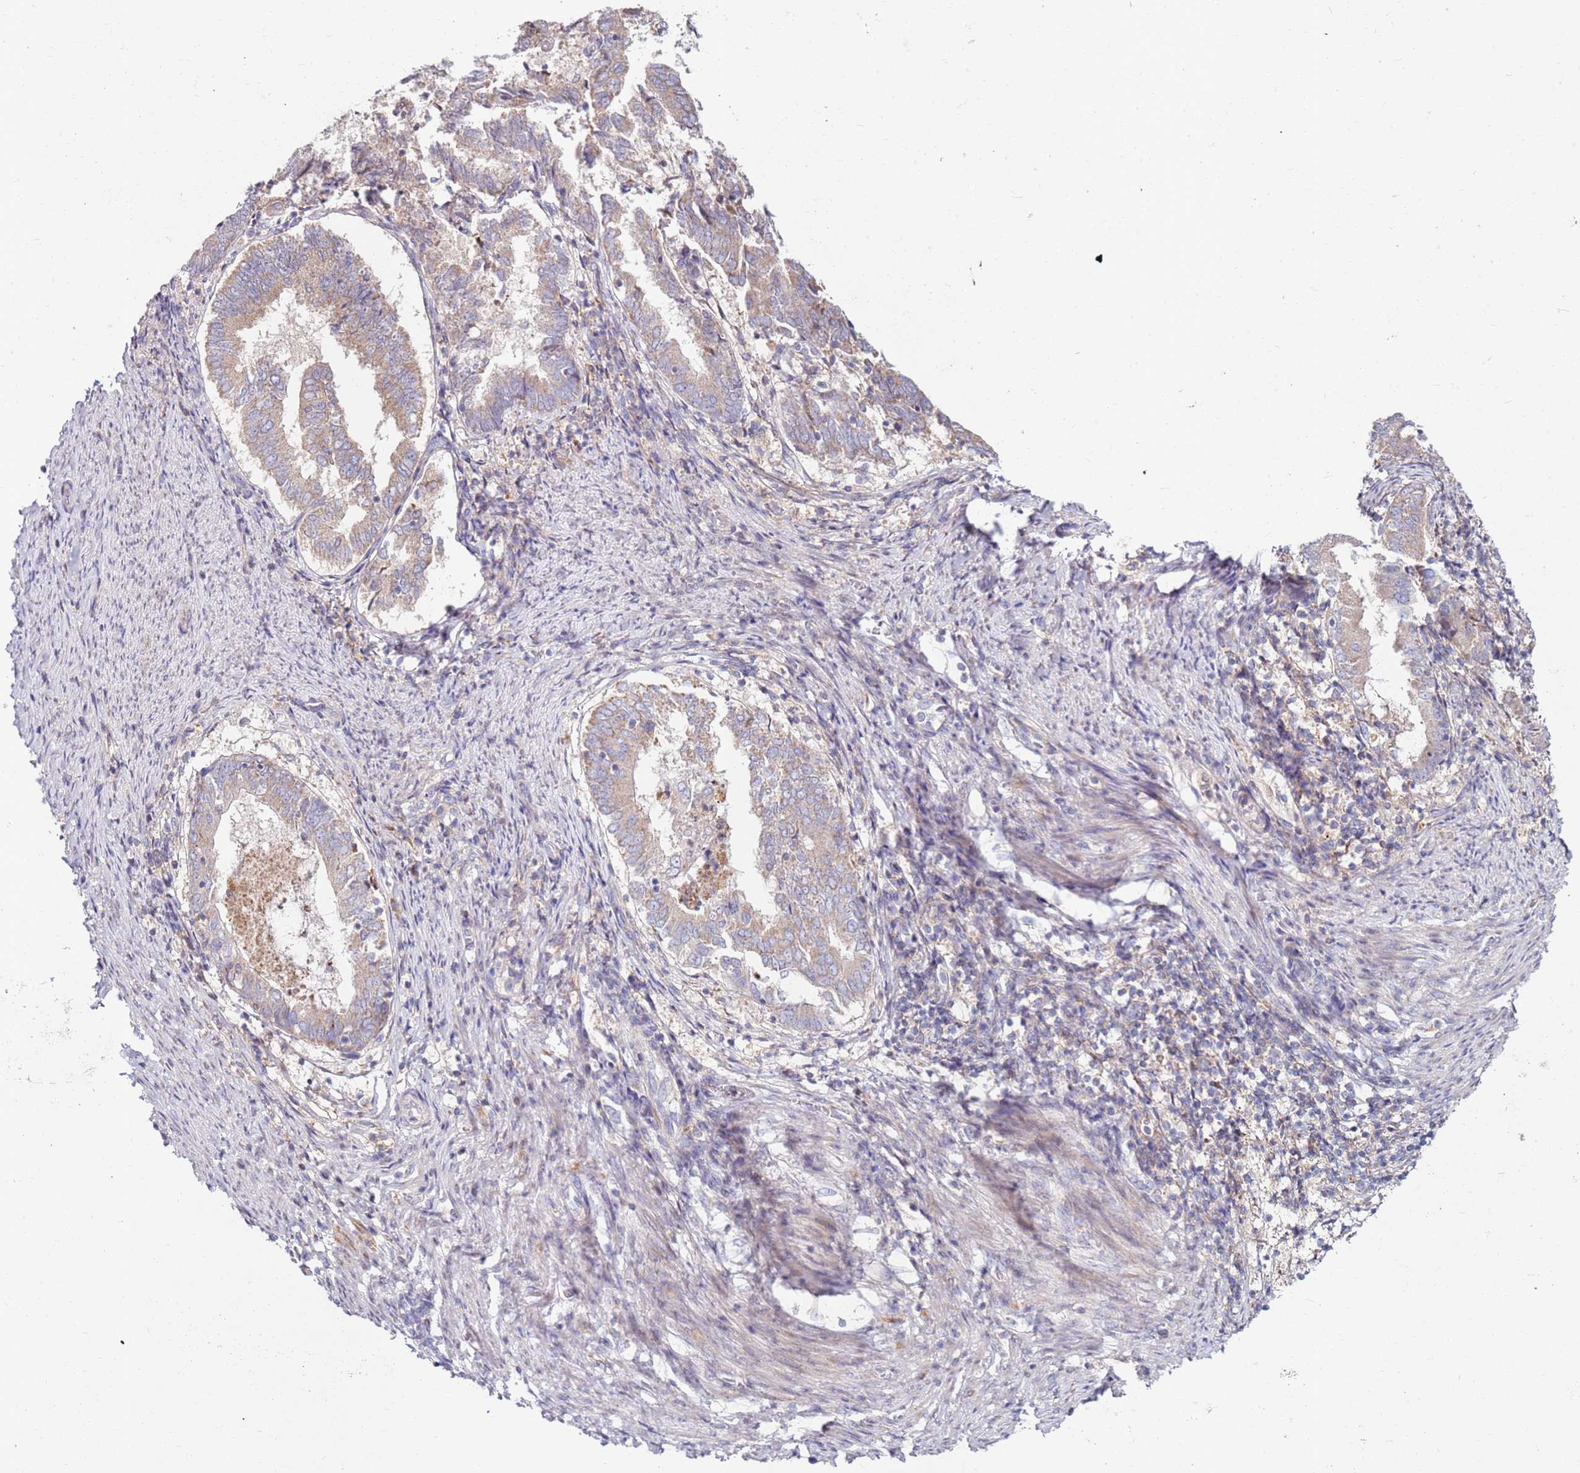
{"staining": {"intensity": "weak", "quantity": ">75%", "location": "cytoplasmic/membranous"}, "tissue": "endometrial cancer", "cell_type": "Tumor cells", "image_type": "cancer", "snomed": [{"axis": "morphology", "description": "Adenocarcinoma, NOS"}, {"axis": "topography", "description": "Endometrium"}], "caption": "About >75% of tumor cells in human endometrial adenocarcinoma display weak cytoplasmic/membranous protein staining as visualized by brown immunohistochemical staining.", "gene": "CNOT9", "patient": {"sex": "female", "age": 80}}